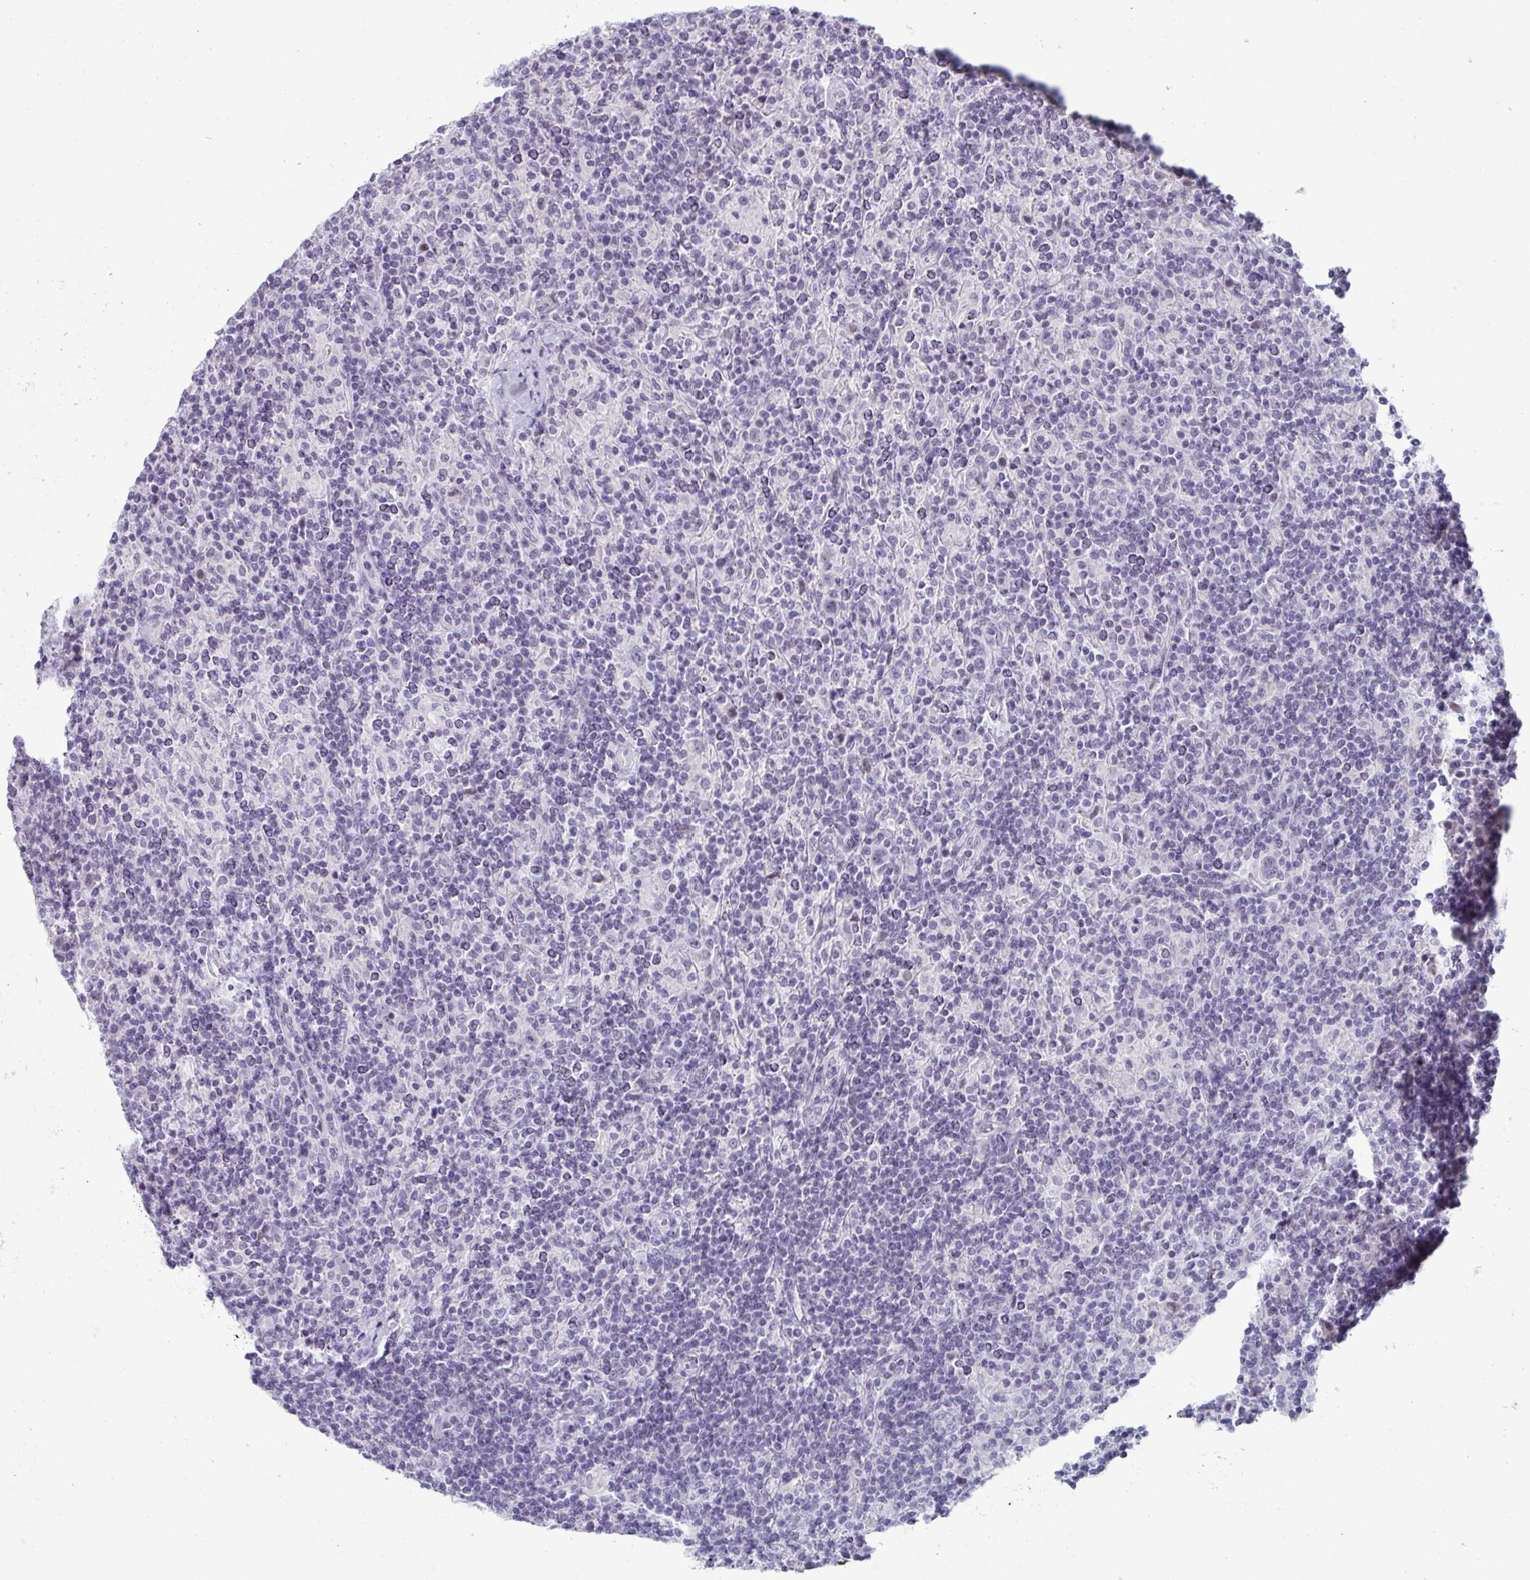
{"staining": {"intensity": "negative", "quantity": "none", "location": "none"}, "tissue": "lymphoma", "cell_type": "Tumor cells", "image_type": "cancer", "snomed": [{"axis": "morphology", "description": "Hodgkin's disease, NOS"}, {"axis": "topography", "description": "Lymph node"}], "caption": "Immunohistochemistry (IHC) photomicrograph of human Hodgkin's disease stained for a protein (brown), which exhibits no staining in tumor cells.", "gene": "VSIG10L", "patient": {"sex": "male", "age": 70}}